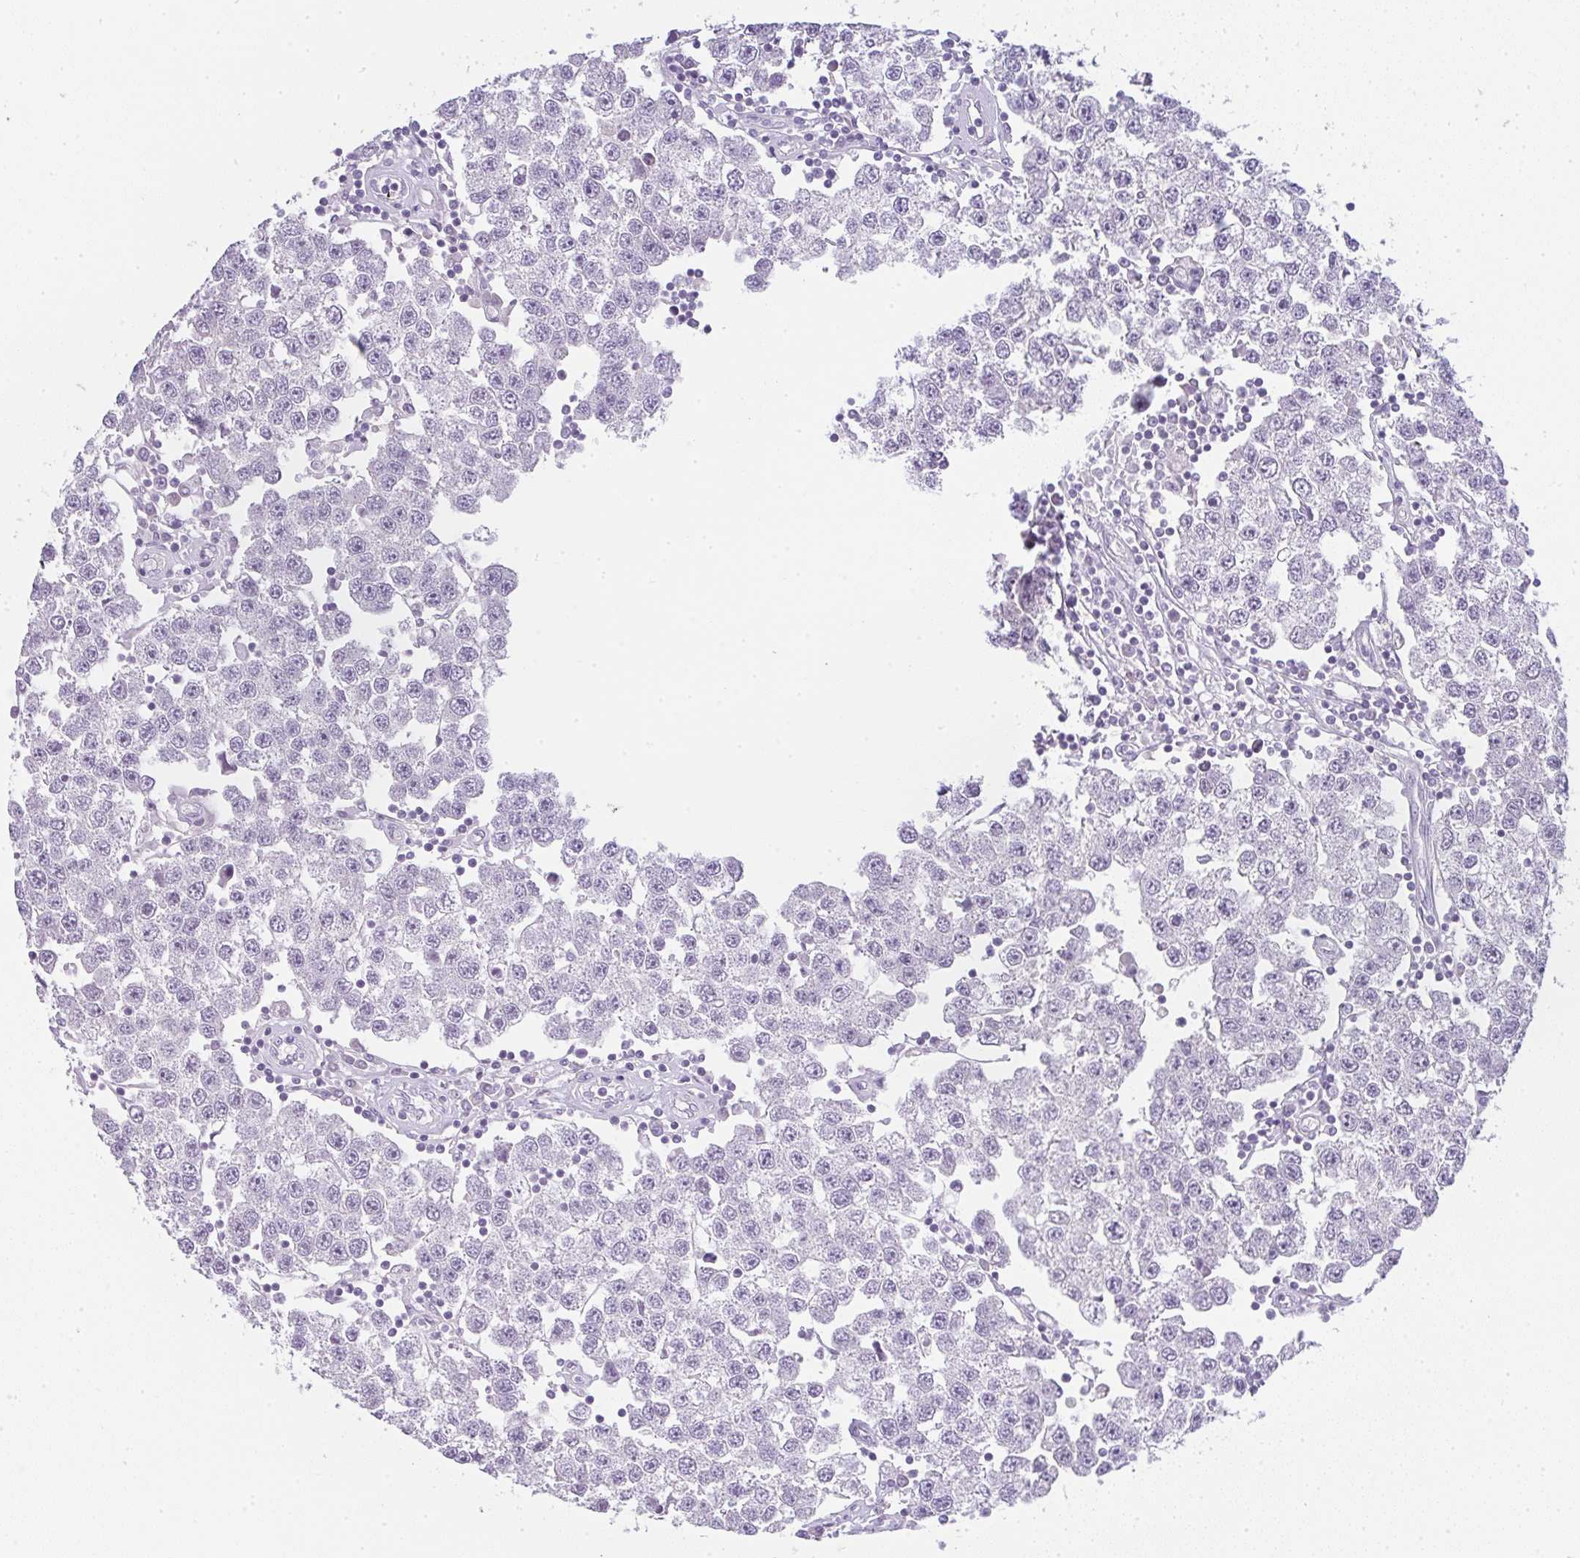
{"staining": {"intensity": "negative", "quantity": "none", "location": "none"}, "tissue": "testis cancer", "cell_type": "Tumor cells", "image_type": "cancer", "snomed": [{"axis": "morphology", "description": "Seminoma, NOS"}, {"axis": "topography", "description": "Testis"}], "caption": "High magnification brightfield microscopy of testis cancer stained with DAB (brown) and counterstained with hematoxylin (blue): tumor cells show no significant staining.", "gene": "LPAR4", "patient": {"sex": "male", "age": 34}}